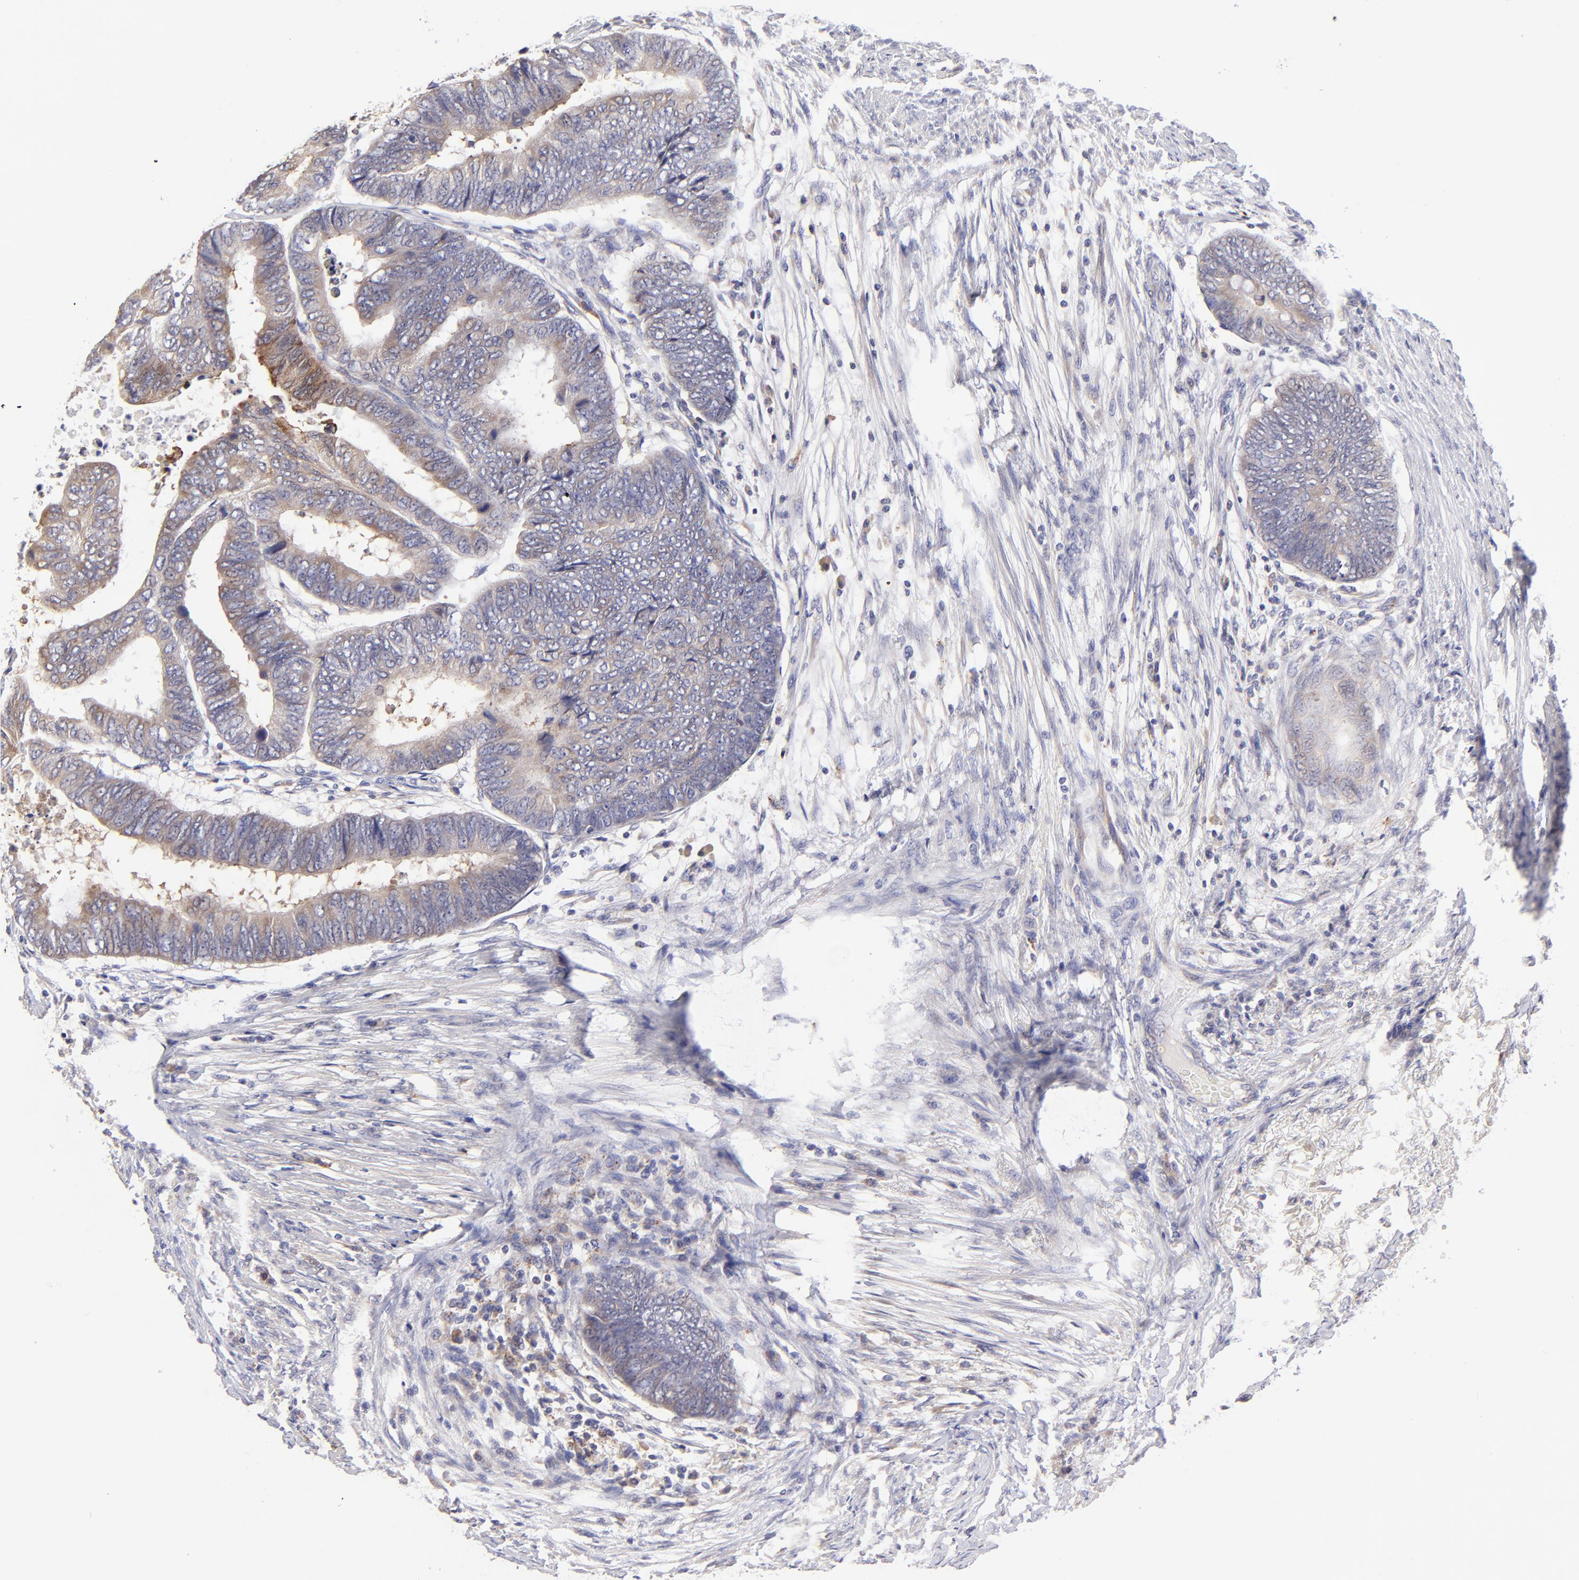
{"staining": {"intensity": "weak", "quantity": ">75%", "location": "cytoplasmic/membranous"}, "tissue": "colorectal cancer", "cell_type": "Tumor cells", "image_type": "cancer", "snomed": [{"axis": "morphology", "description": "Normal tissue, NOS"}, {"axis": "morphology", "description": "Adenocarcinoma, NOS"}, {"axis": "topography", "description": "Rectum"}, {"axis": "topography", "description": "Peripheral nerve tissue"}], "caption": "Protein staining of adenocarcinoma (colorectal) tissue shows weak cytoplasmic/membranous positivity in approximately >75% of tumor cells.", "gene": "GCSAM", "patient": {"sex": "male", "age": 92}}